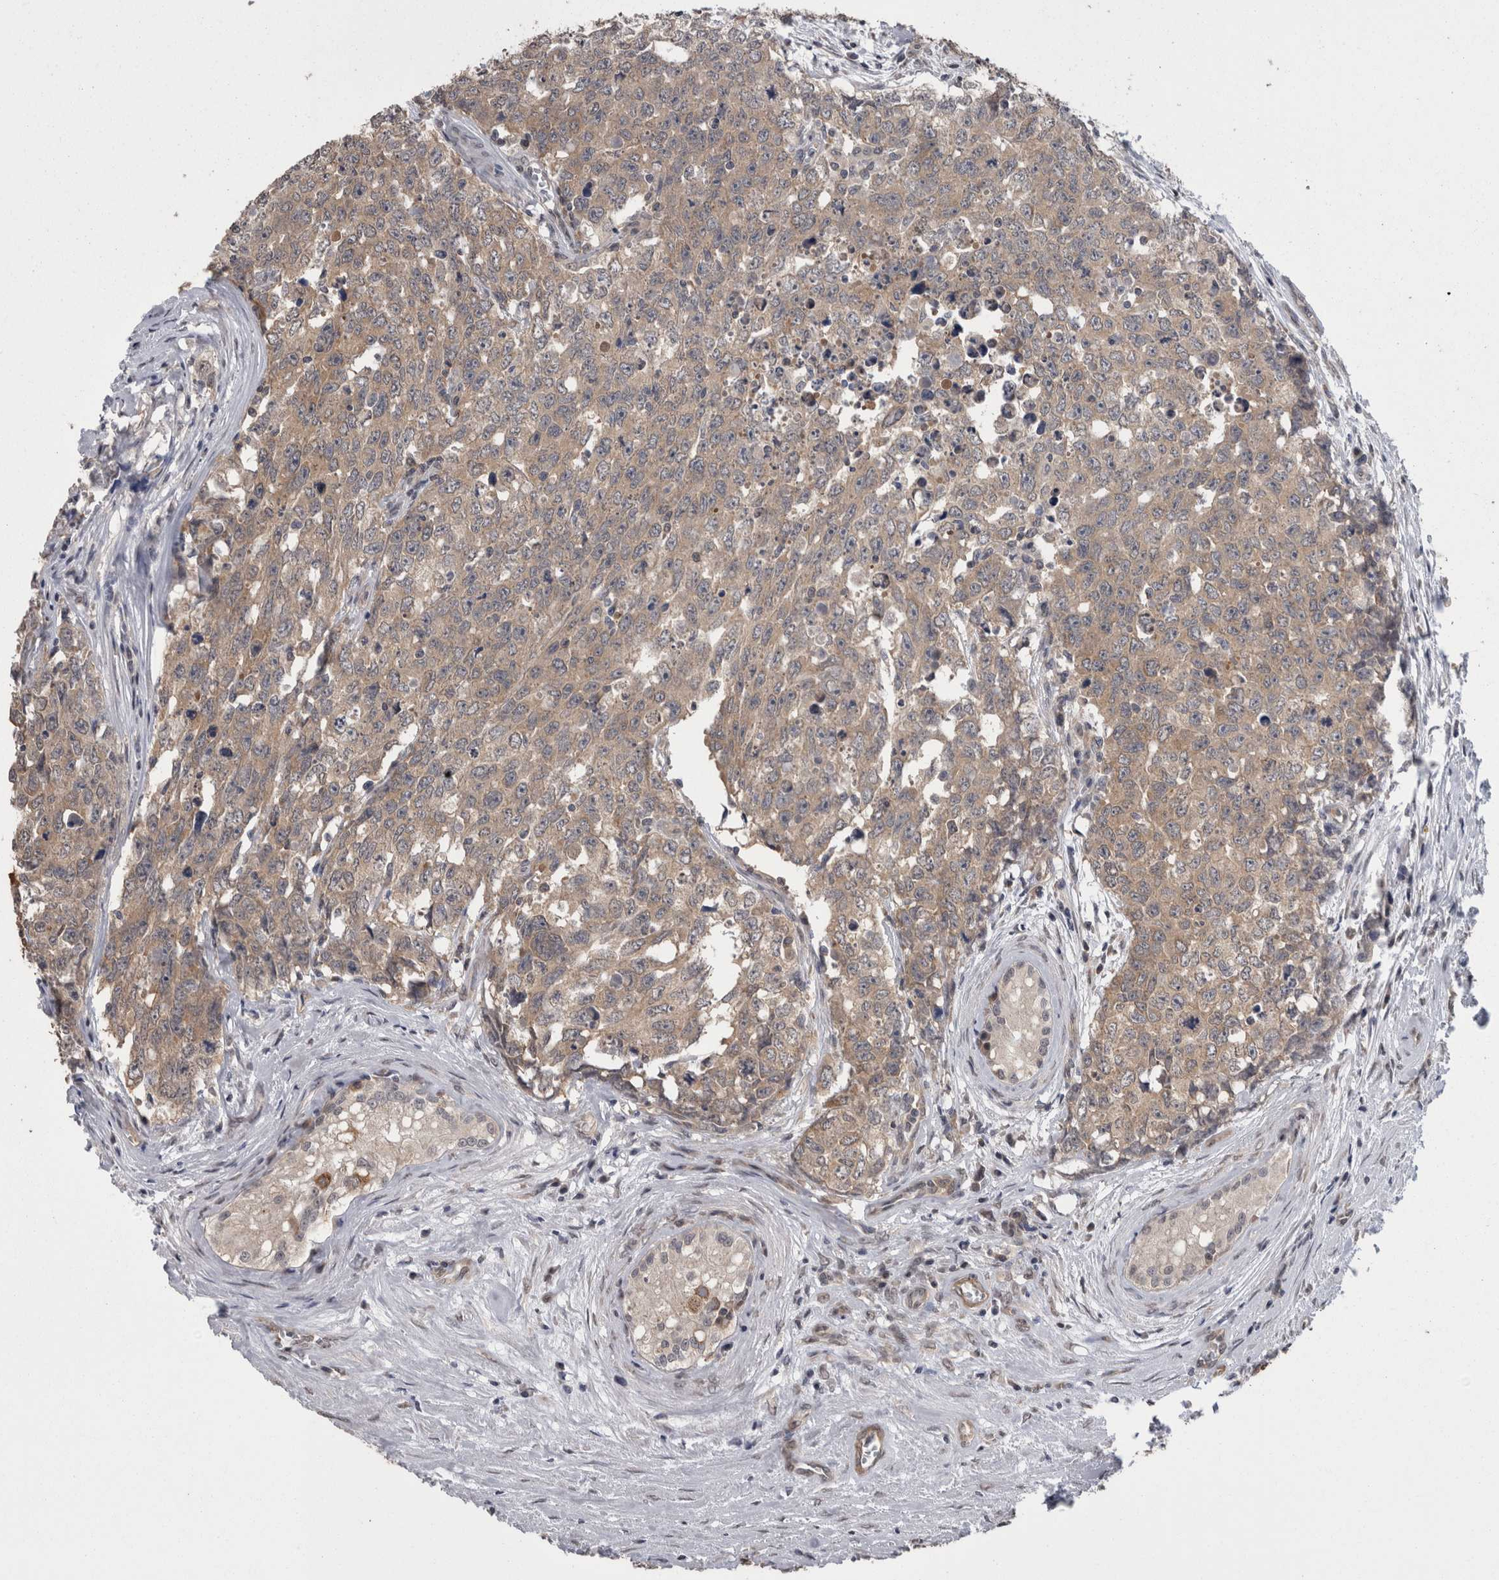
{"staining": {"intensity": "weak", "quantity": ">75%", "location": "cytoplasmic/membranous"}, "tissue": "testis cancer", "cell_type": "Tumor cells", "image_type": "cancer", "snomed": [{"axis": "morphology", "description": "Carcinoma, Embryonal, NOS"}, {"axis": "topography", "description": "Testis"}], "caption": "Human testis cancer stained with a protein marker exhibits weak staining in tumor cells.", "gene": "DDX6", "patient": {"sex": "male", "age": 28}}